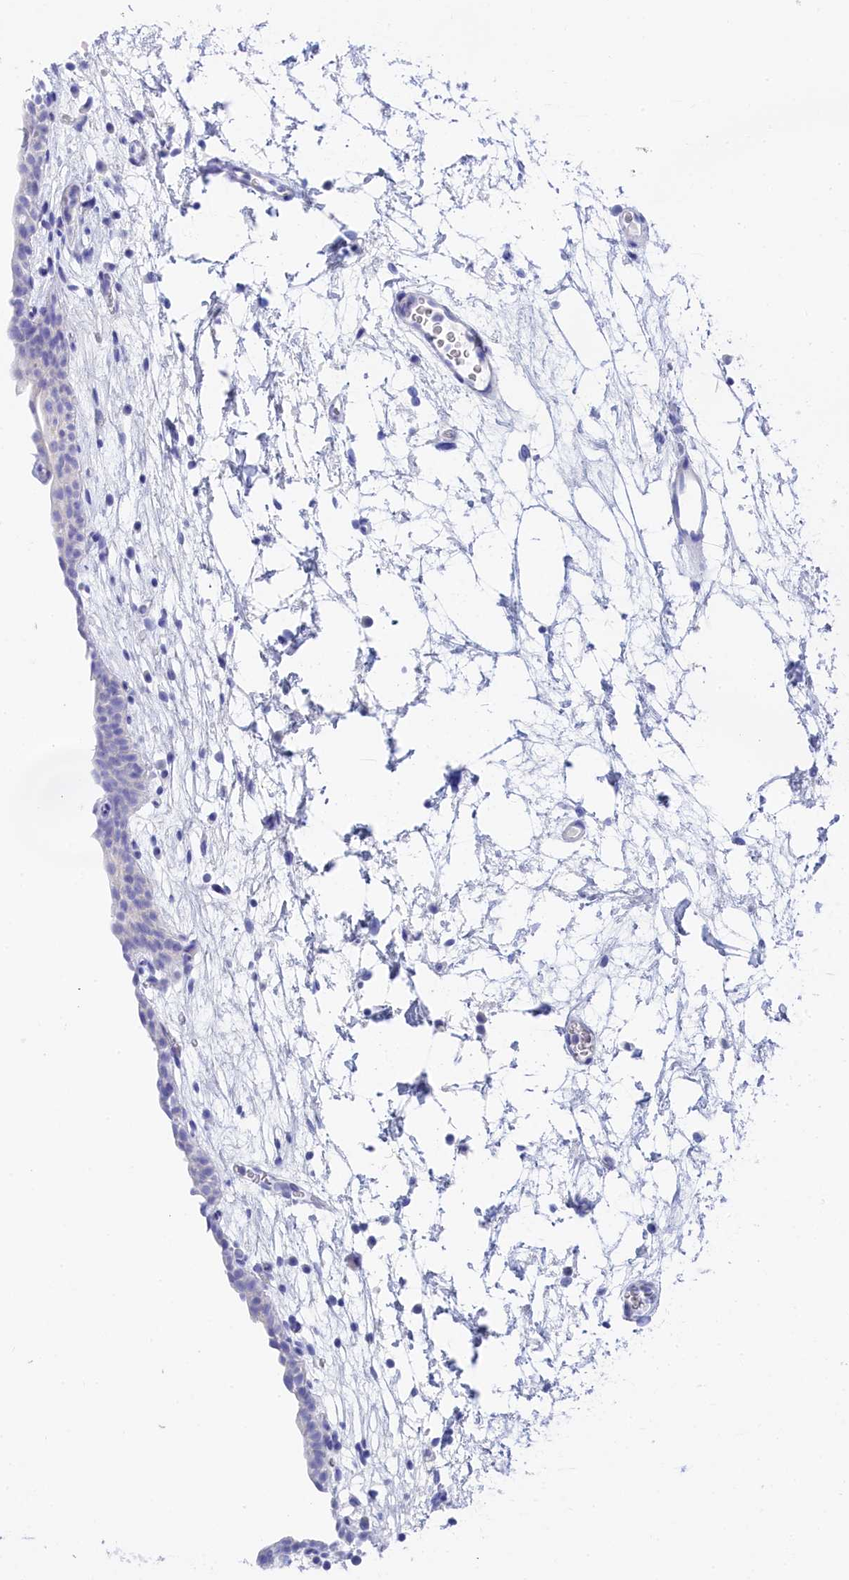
{"staining": {"intensity": "negative", "quantity": "none", "location": "none"}, "tissue": "urinary bladder", "cell_type": "Urothelial cells", "image_type": "normal", "snomed": [{"axis": "morphology", "description": "Normal tissue, NOS"}, {"axis": "topography", "description": "Urinary bladder"}], "caption": "Immunohistochemistry (IHC) of unremarkable human urinary bladder shows no positivity in urothelial cells.", "gene": "TRIM10", "patient": {"sex": "male", "age": 83}}